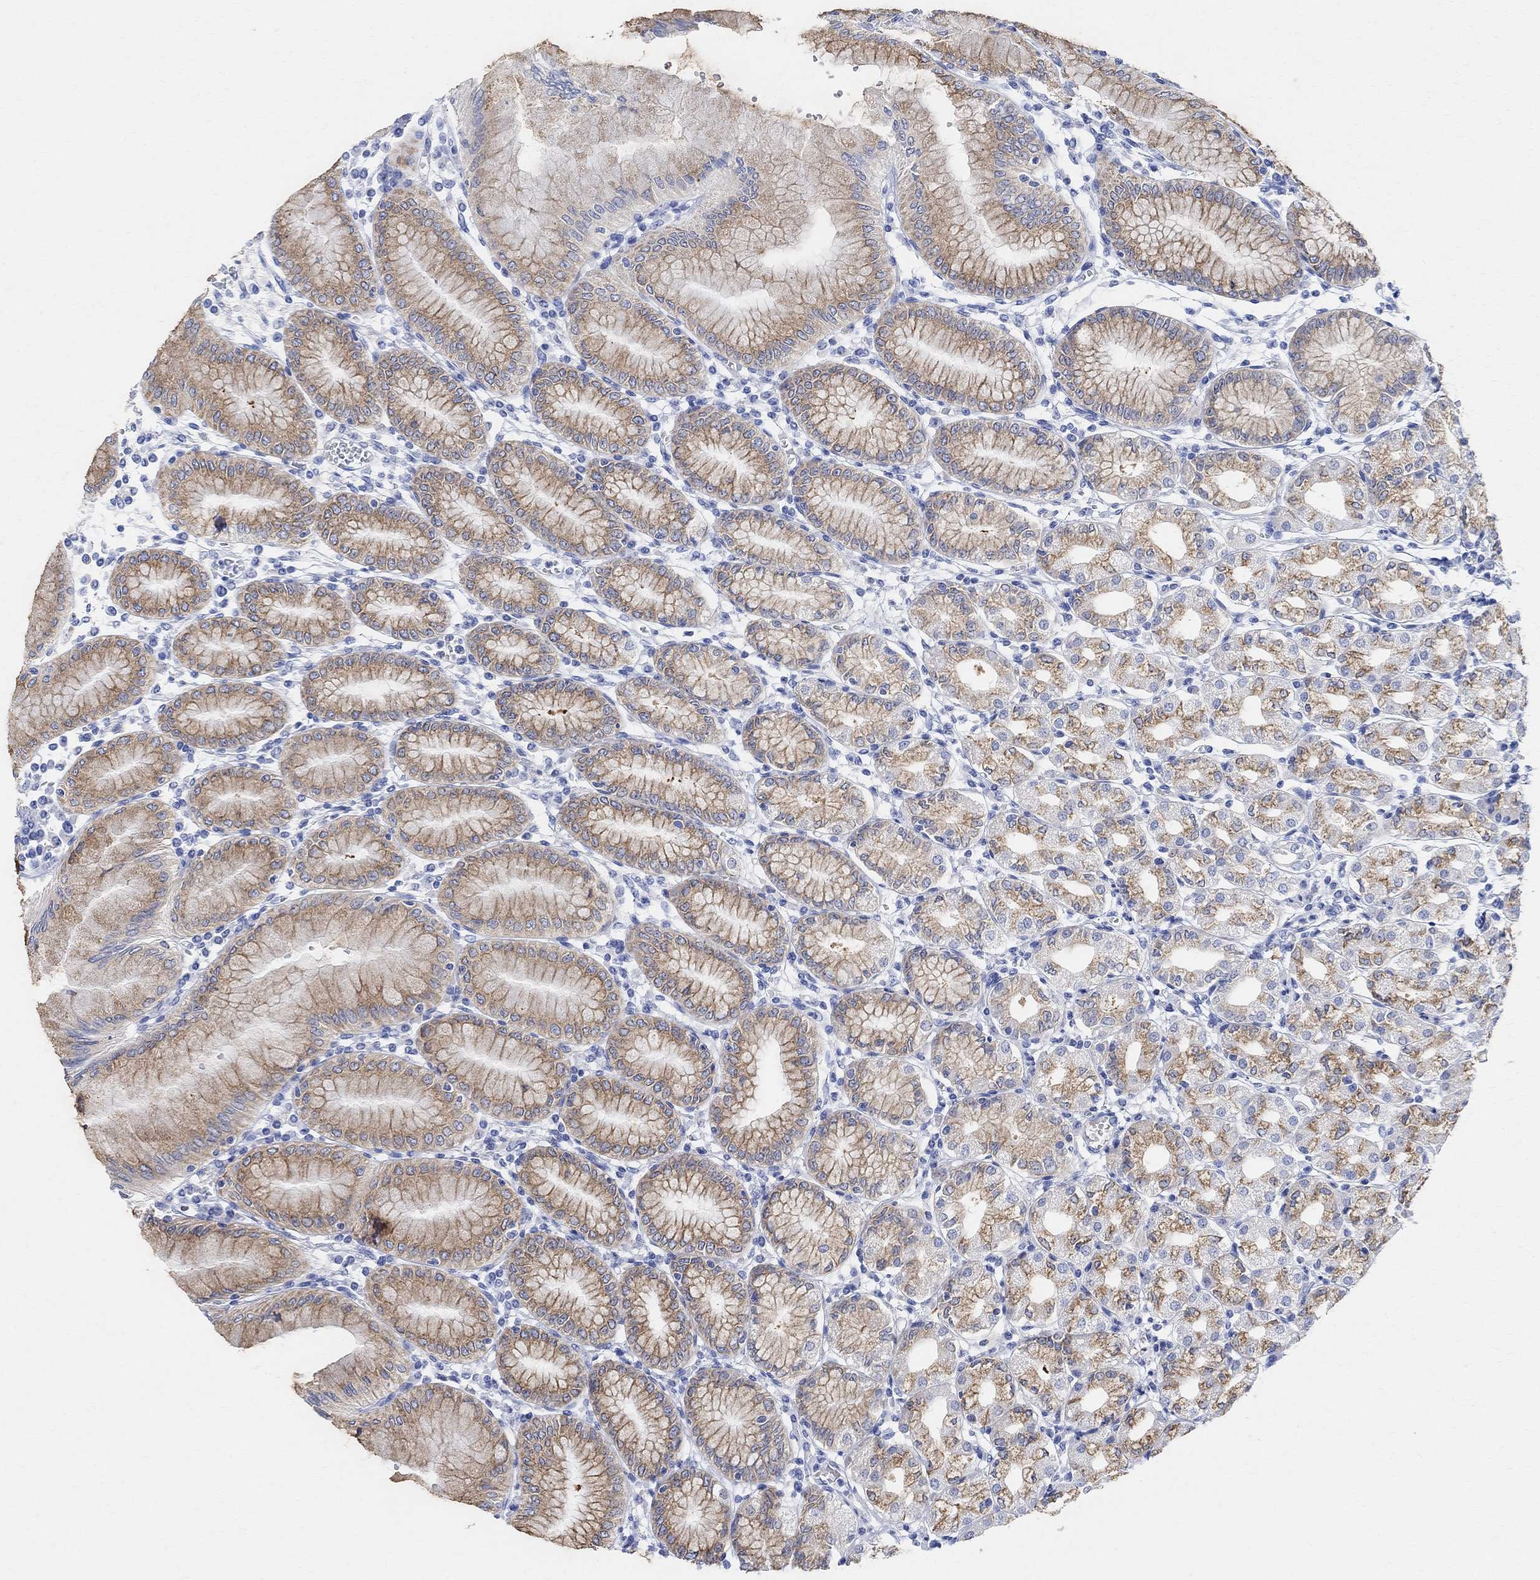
{"staining": {"intensity": "moderate", "quantity": ">75%", "location": "cytoplasmic/membranous"}, "tissue": "stomach", "cell_type": "Glandular cells", "image_type": "normal", "snomed": [{"axis": "morphology", "description": "Normal tissue, NOS"}, {"axis": "topography", "description": "Skeletal muscle"}, {"axis": "topography", "description": "Stomach"}], "caption": "DAB immunohistochemical staining of benign human stomach reveals moderate cytoplasmic/membranous protein staining in about >75% of glandular cells.", "gene": "RETNLB", "patient": {"sex": "female", "age": 57}}